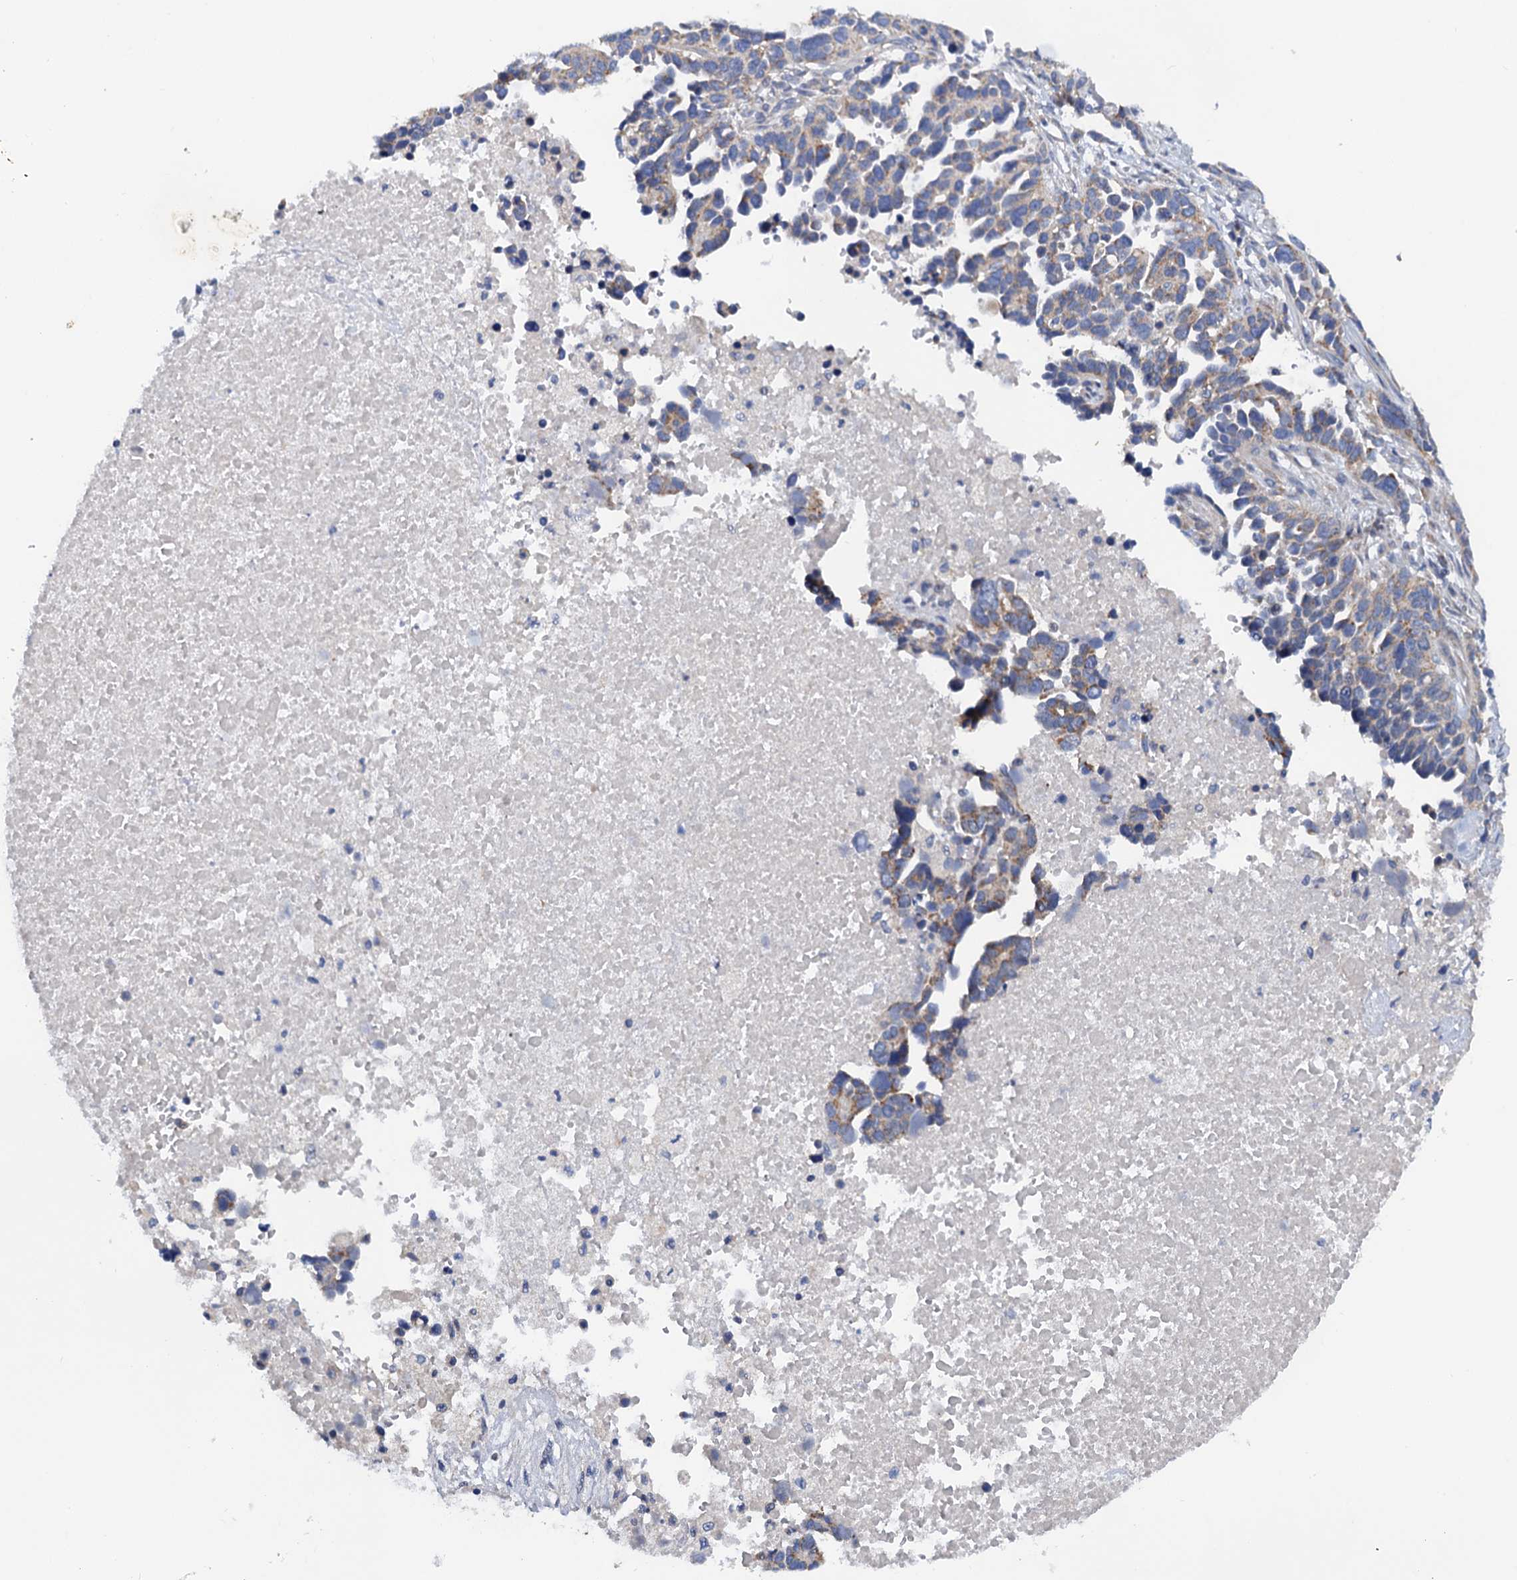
{"staining": {"intensity": "moderate", "quantity": "<25%", "location": "cytoplasmic/membranous"}, "tissue": "ovarian cancer", "cell_type": "Tumor cells", "image_type": "cancer", "snomed": [{"axis": "morphology", "description": "Cystadenocarcinoma, serous, NOS"}, {"axis": "topography", "description": "Ovary"}], "caption": "Immunohistochemistry of ovarian serous cystadenocarcinoma demonstrates low levels of moderate cytoplasmic/membranous staining in approximately <25% of tumor cells.", "gene": "MRPL48", "patient": {"sex": "female", "age": 54}}